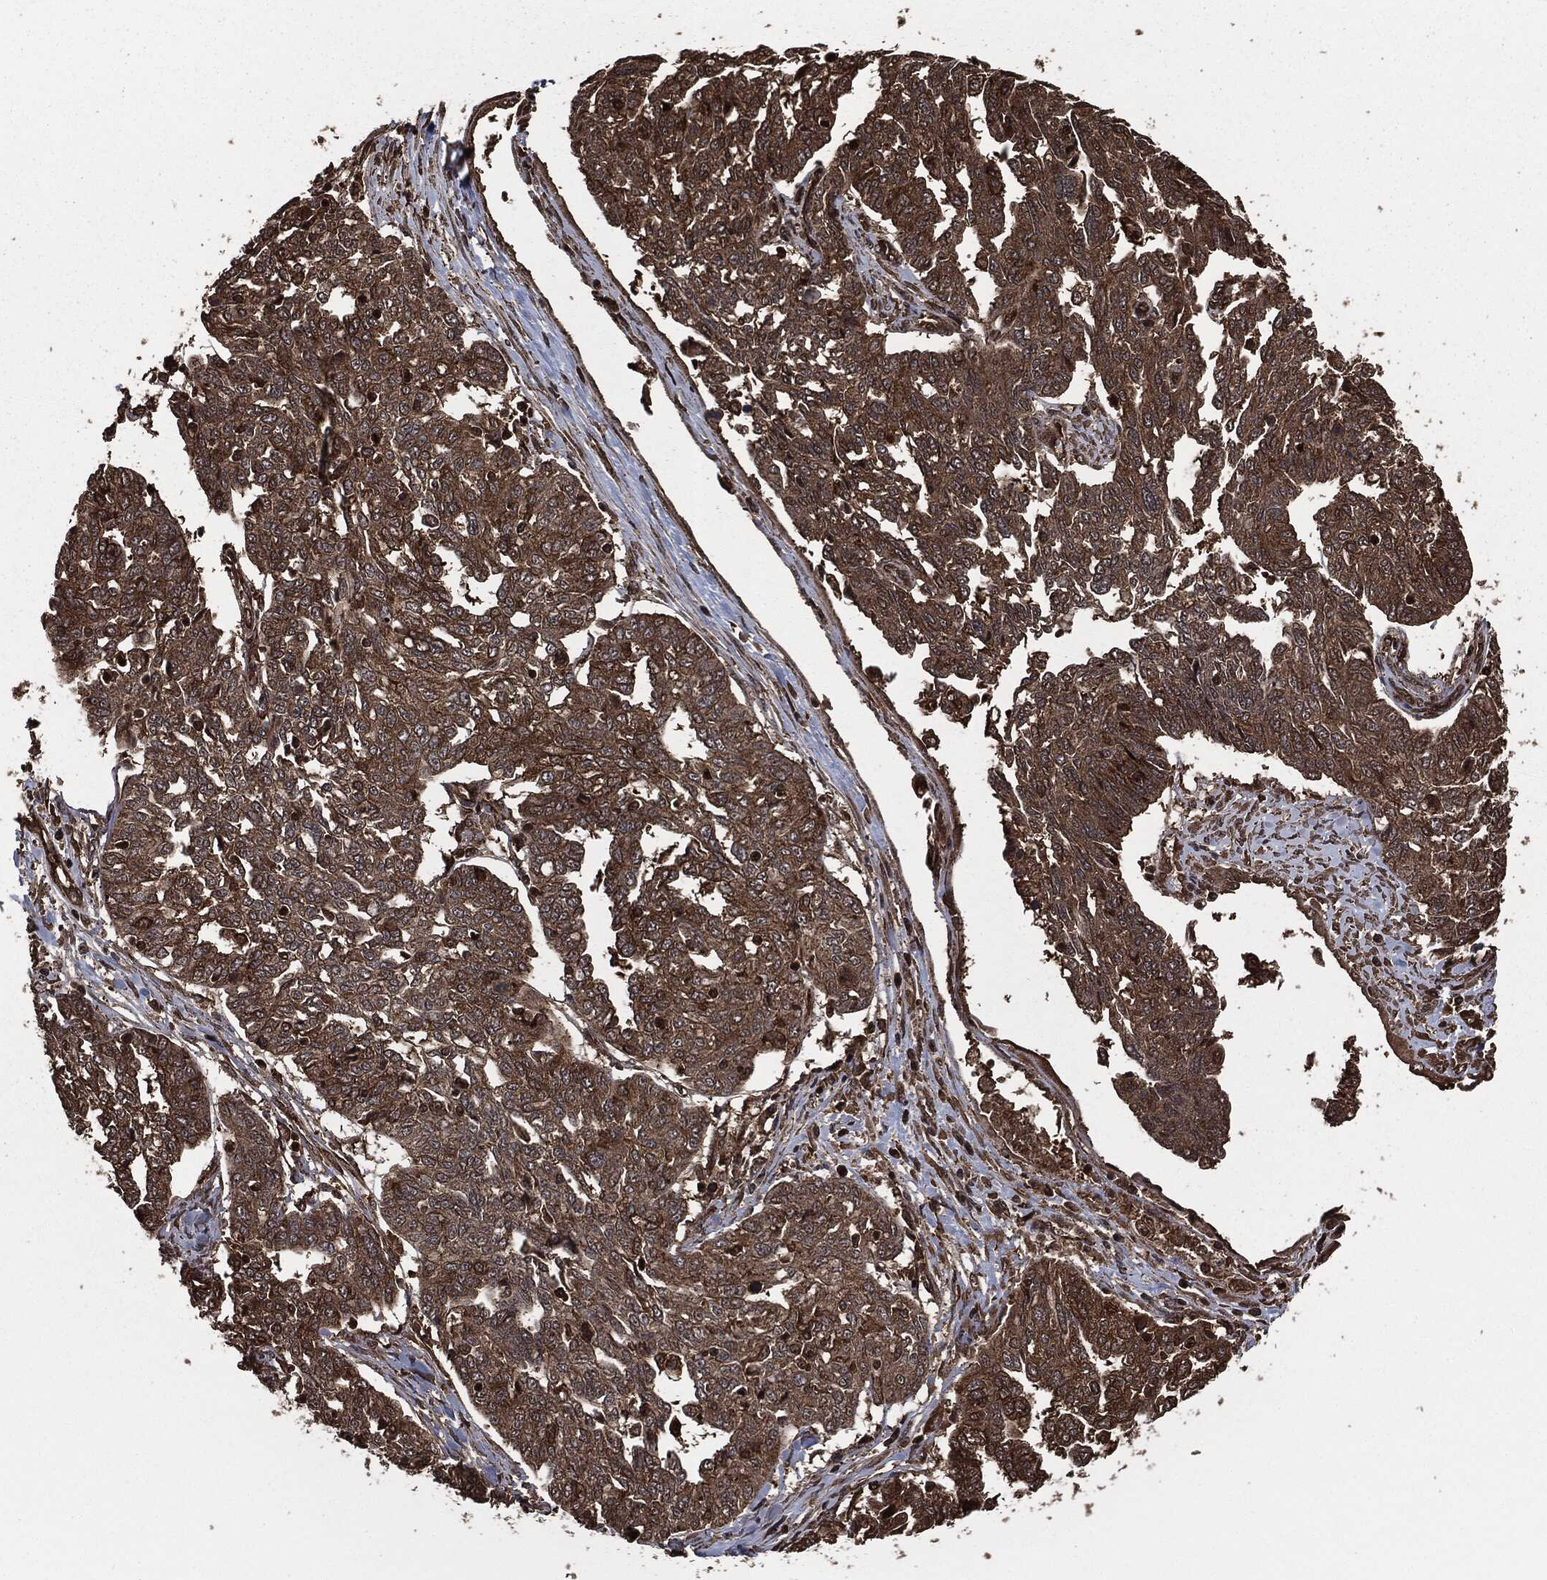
{"staining": {"intensity": "moderate", "quantity": ">75%", "location": "cytoplasmic/membranous"}, "tissue": "ovarian cancer", "cell_type": "Tumor cells", "image_type": "cancer", "snomed": [{"axis": "morphology", "description": "Cystadenocarcinoma, serous, NOS"}, {"axis": "topography", "description": "Ovary"}], "caption": "Ovarian cancer stained with a brown dye exhibits moderate cytoplasmic/membranous positive positivity in about >75% of tumor cells.", "gene": "HRAS", "patient": {"sex": "female", "age": 67}}